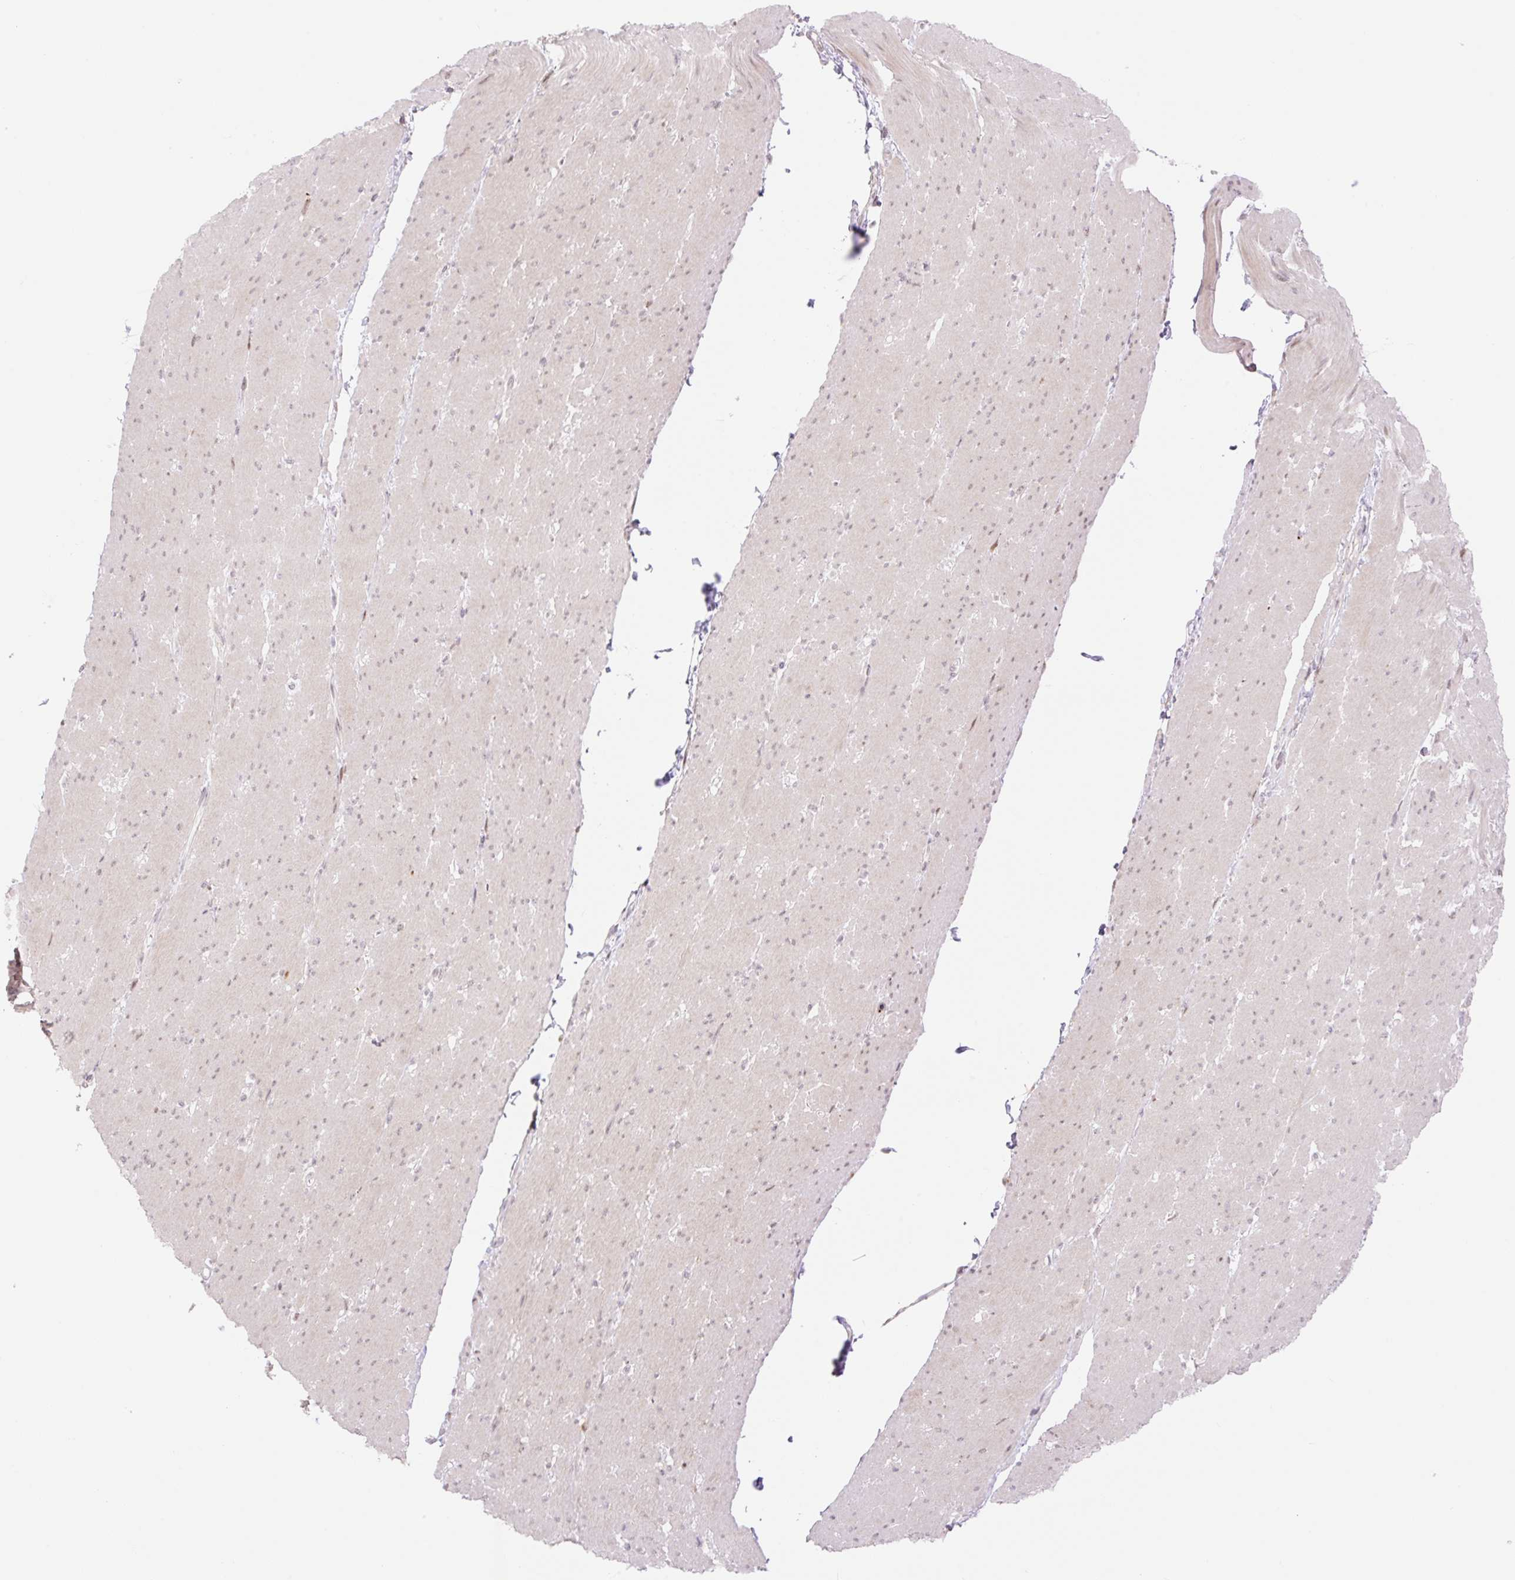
{"staining": {"intensity": "negative", "quantity": "none", "location": "none"}, "tissue": "smooth muscle", "cell_type": "Smooth muscle cells", "image_type": "normal", "snomed": [{"axis": "morphology", "description": "Normal tissue, NOS"}, {"axis": "topography", "description": "Smooth muscle"}, {"axis": "topography", "description": "Rectum"}], "caption": "Immunohistochemical staining of benign smooth muscle shows no significant positivity in smooth muscle cells.", "gene": "ENSG00000264668", "patient": {"sex": "male", "age": 53}}